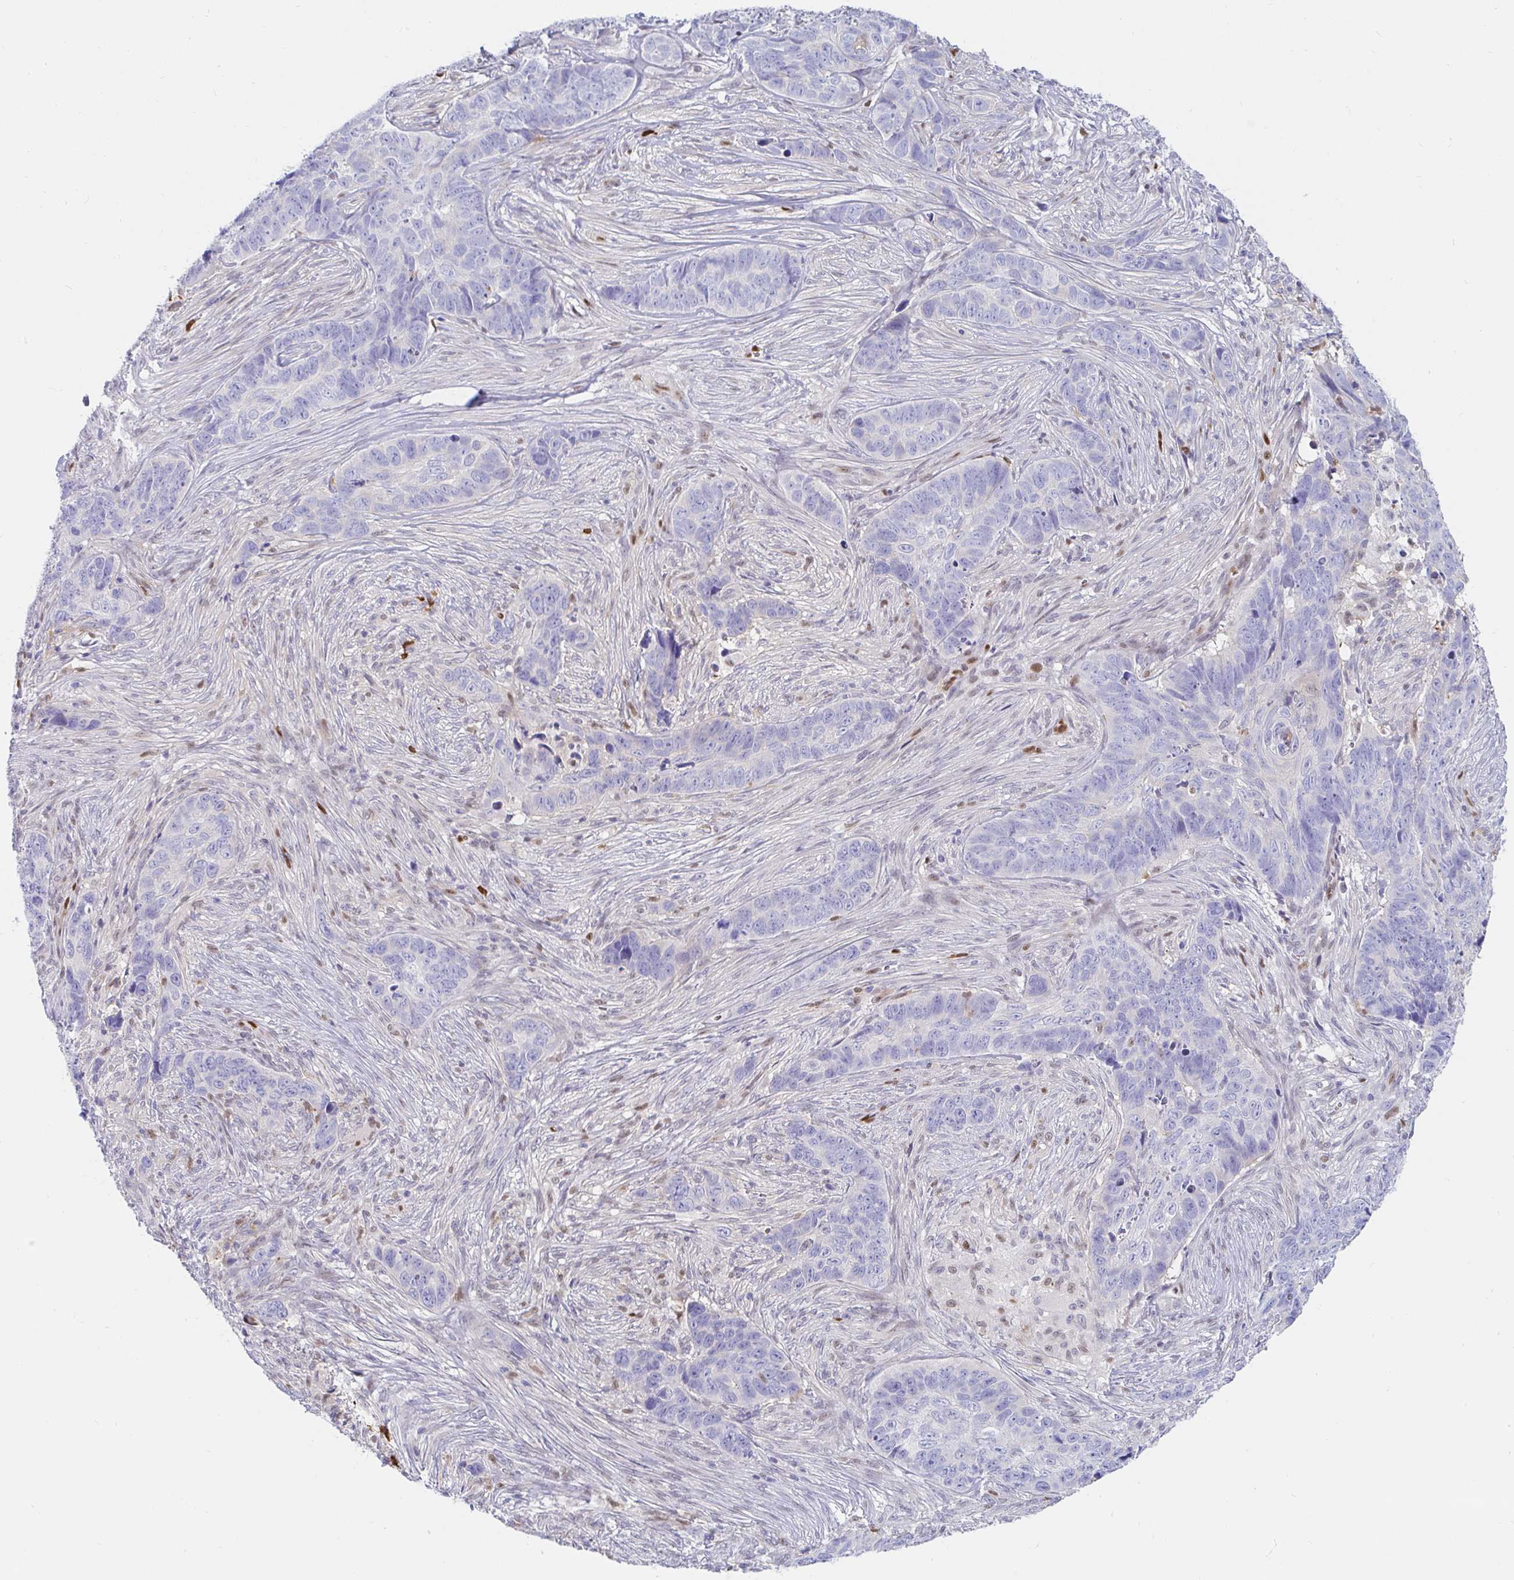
{"staining": {"intensity": "negative", "quantity": "none", "location": "none"}, "tissue": "skin cancer", "cell_type": "Tumor cells", "image_type": "cancer", "snomed": [{"axis": "morphology", "description": "Basal cell carcinoma"}, {"axis": "topography", "description": "Skin"}], "caption": "Photomicrograph shows no significant protein staining in tumor cells of skin cancer.", "gene": "HINFP", "patient": {"sex": "female", "age": 82}}